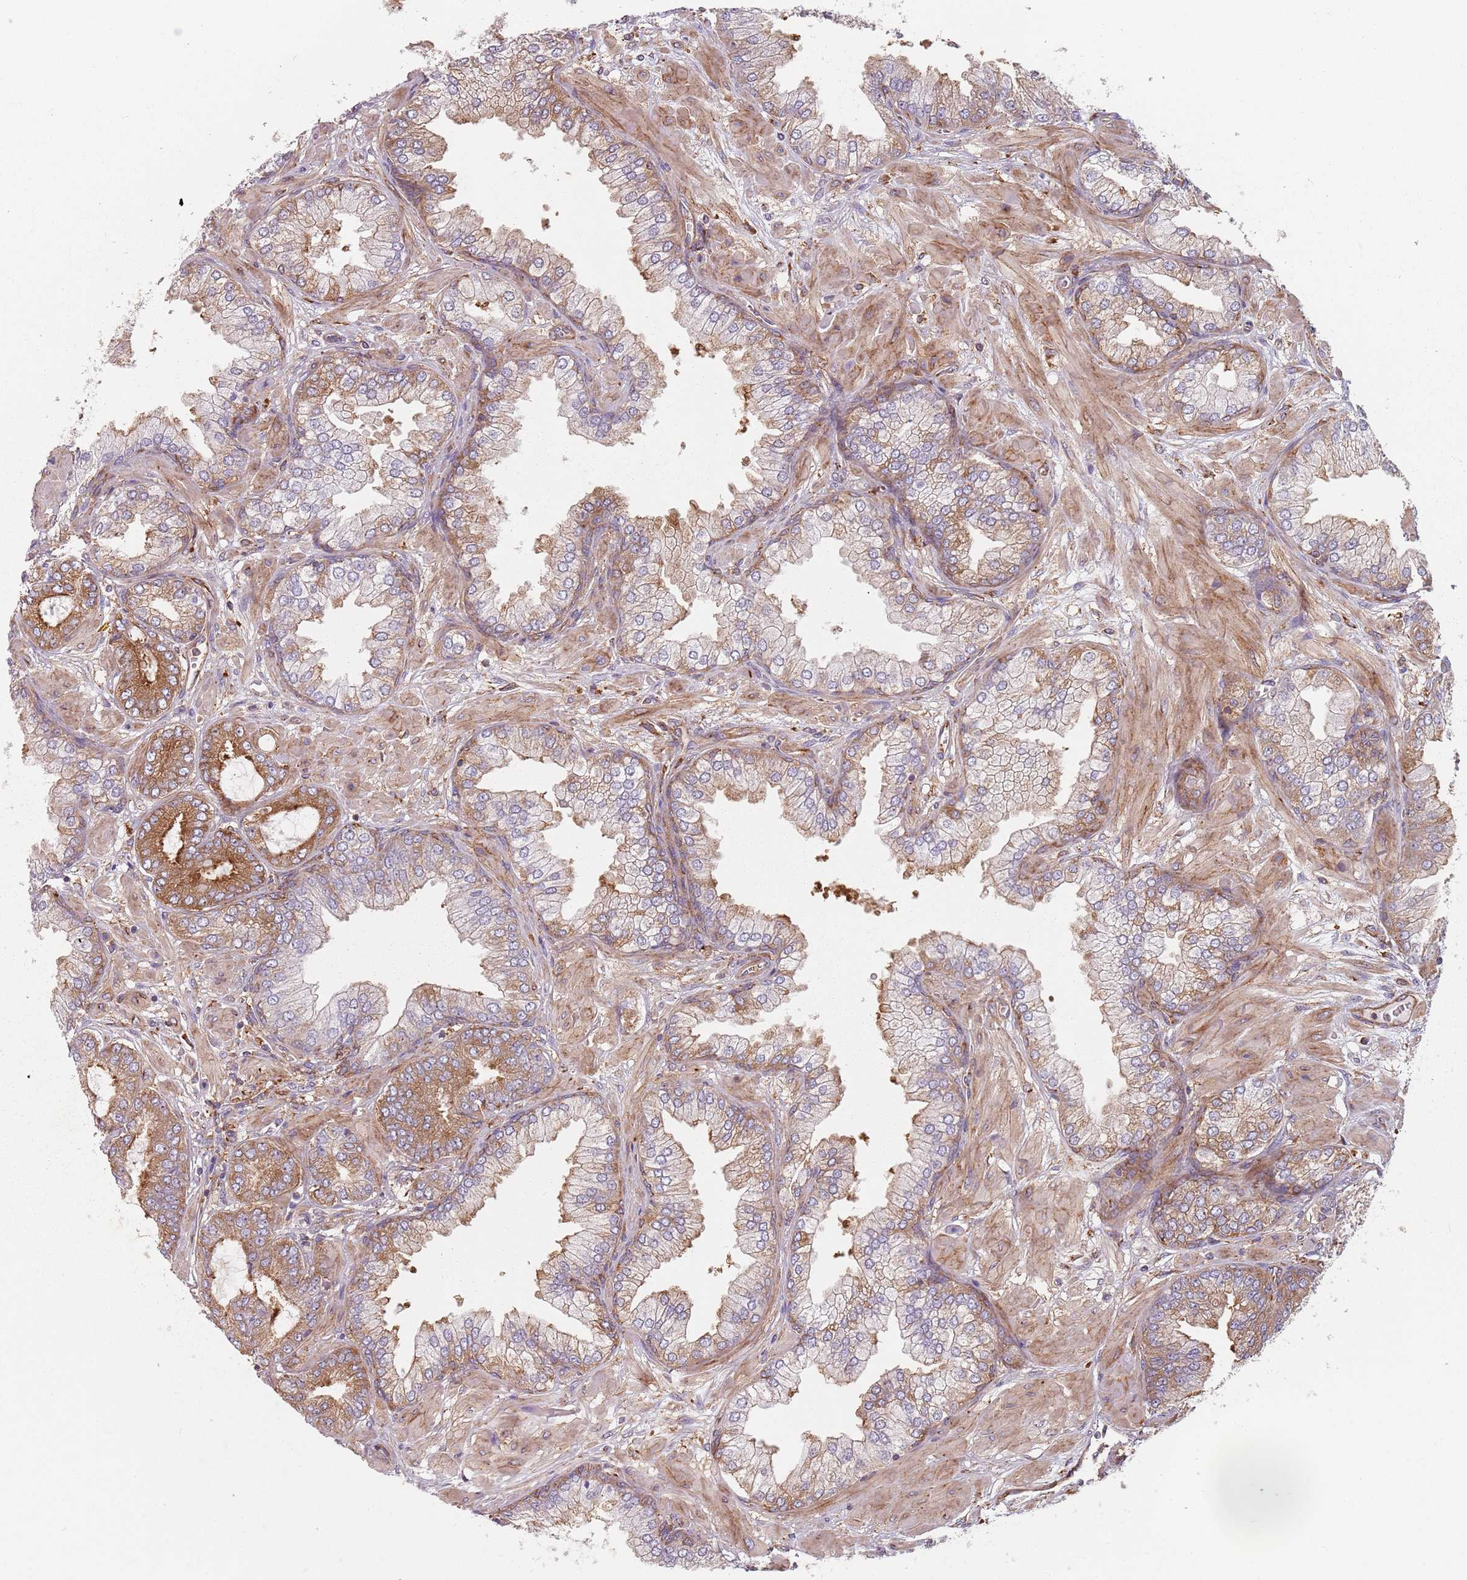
{"staining": {"intensity": "moderate", "quantity": ">75%", "location": "cytoplasmic/membranous"}, "tissue": "prostate cancer", "cell_type": "Tumor cells", "image_type": "cancer", "snomed": [{"axis": "morphology", "description": "Adenocarcinoma, Low grade"}, {"axis": "topography", "description": "Prostate"}], "caption": "Immunohistochemical staining of human prostate cancer shows medium levels of moderate cytoplasmic/membranous protein staining in approximately >75% of tumor cells. Immunohistochemistry stains the protein of interest in brown and the nuclei are stained blue.", "gene": "TPD52L2", "patient": {"sex": "male", "age": 55}}